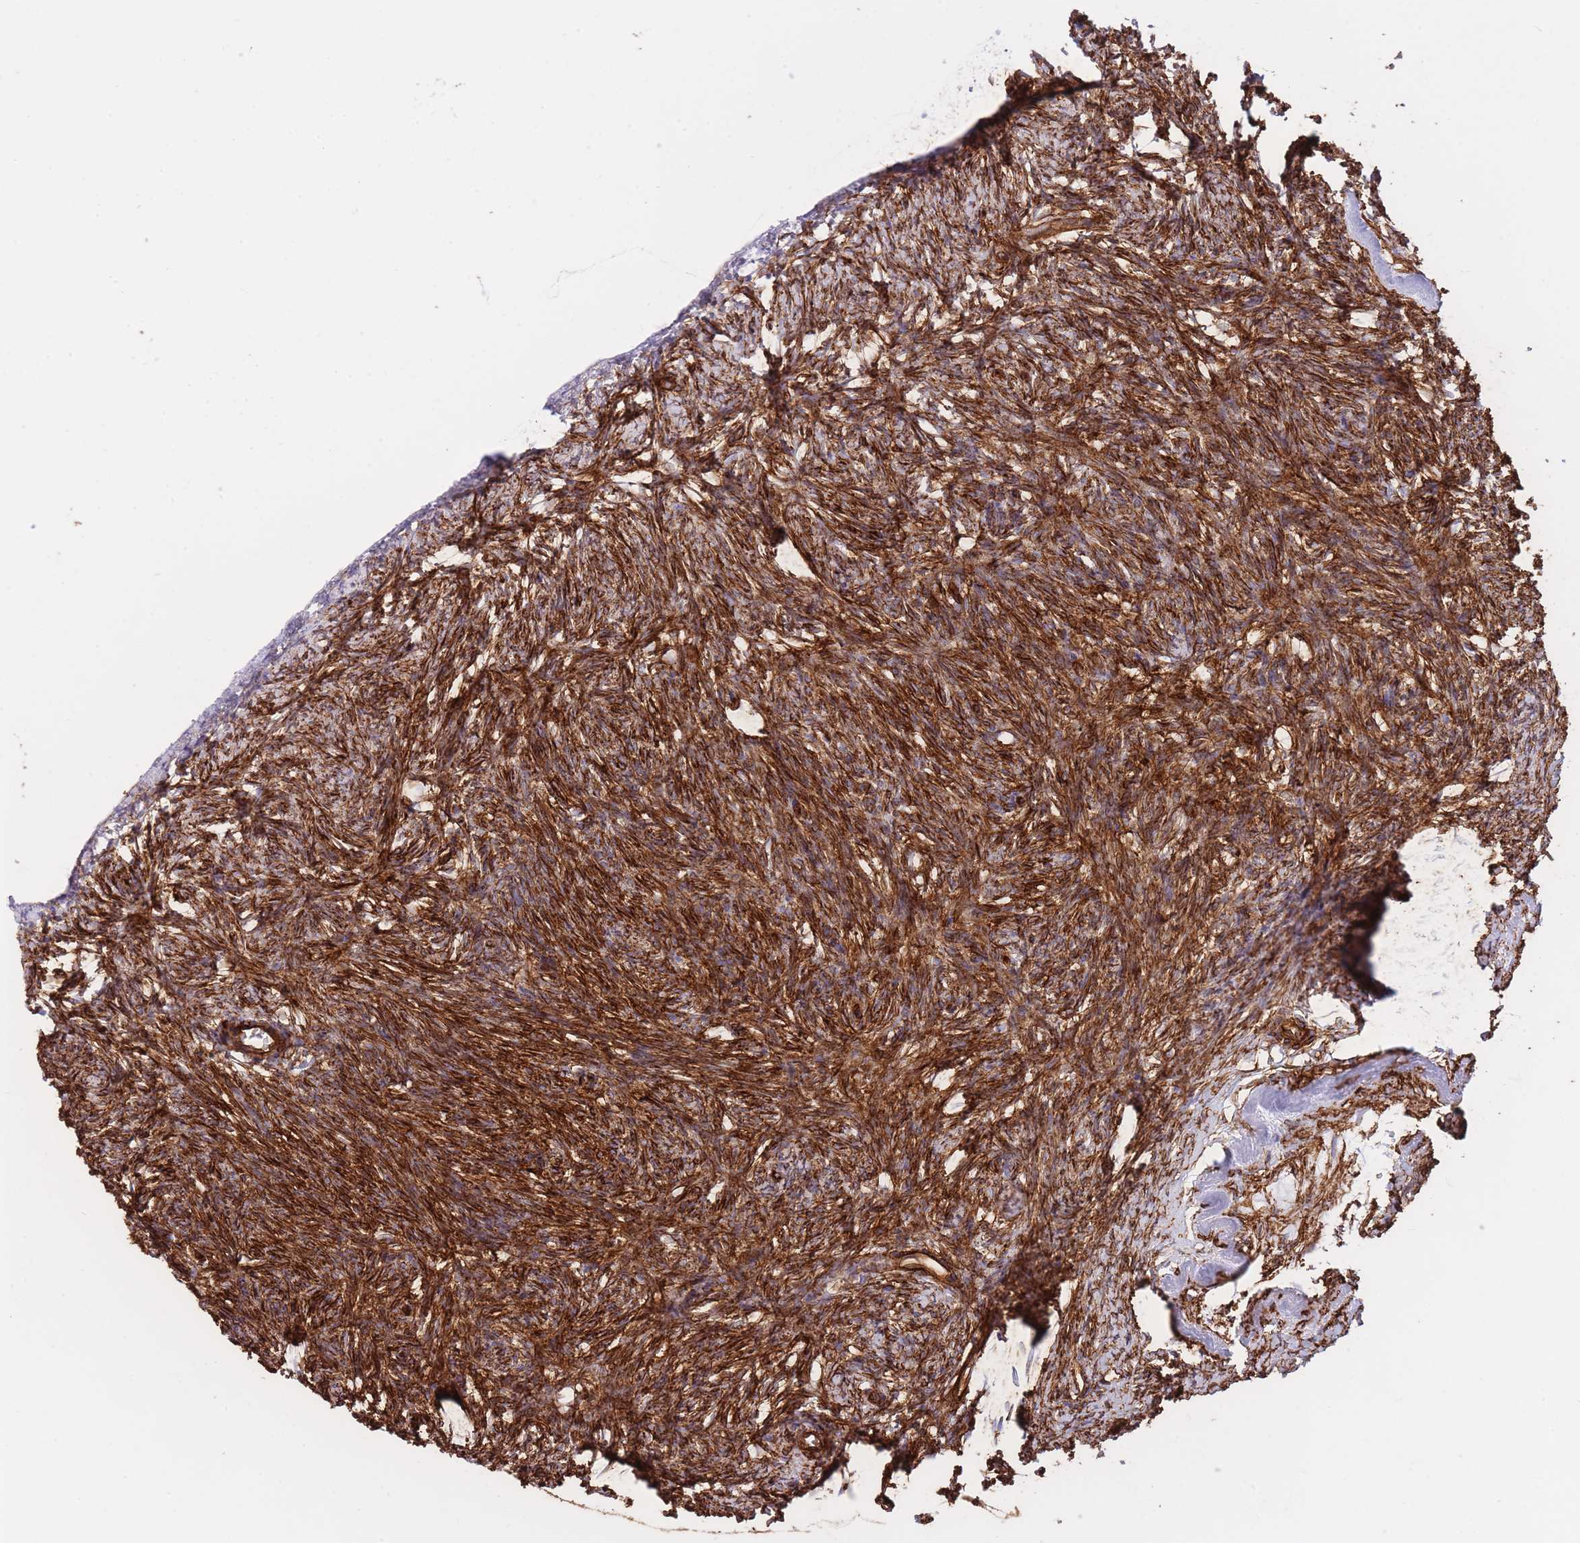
{"staining": {"intensity": "strong", "quantity": ">75%", "location": "cytoplasmic/membranous"}, "tissue": "ovary", "cell_type": "Ovarian stroma cells", "image_type": "normal", "snomed": [{"axis": "morphology", "description": "Normal tissue, NOS"}, {"axis": "topography", "description": "Ovary"}], "caption": "IHC of unremarkable ovary demonstrates high levels of strong cytoplasmic/membranous positivity in about >75% of ovarian stroma cells. The staining was performed using DAB to visualize the protein expression in brown, while the nuclei were stained in blue with hematoxylin (Magnification: 20x).", "gene": "CAVIN1", "patient": {"sex": "female", "age": 51}}